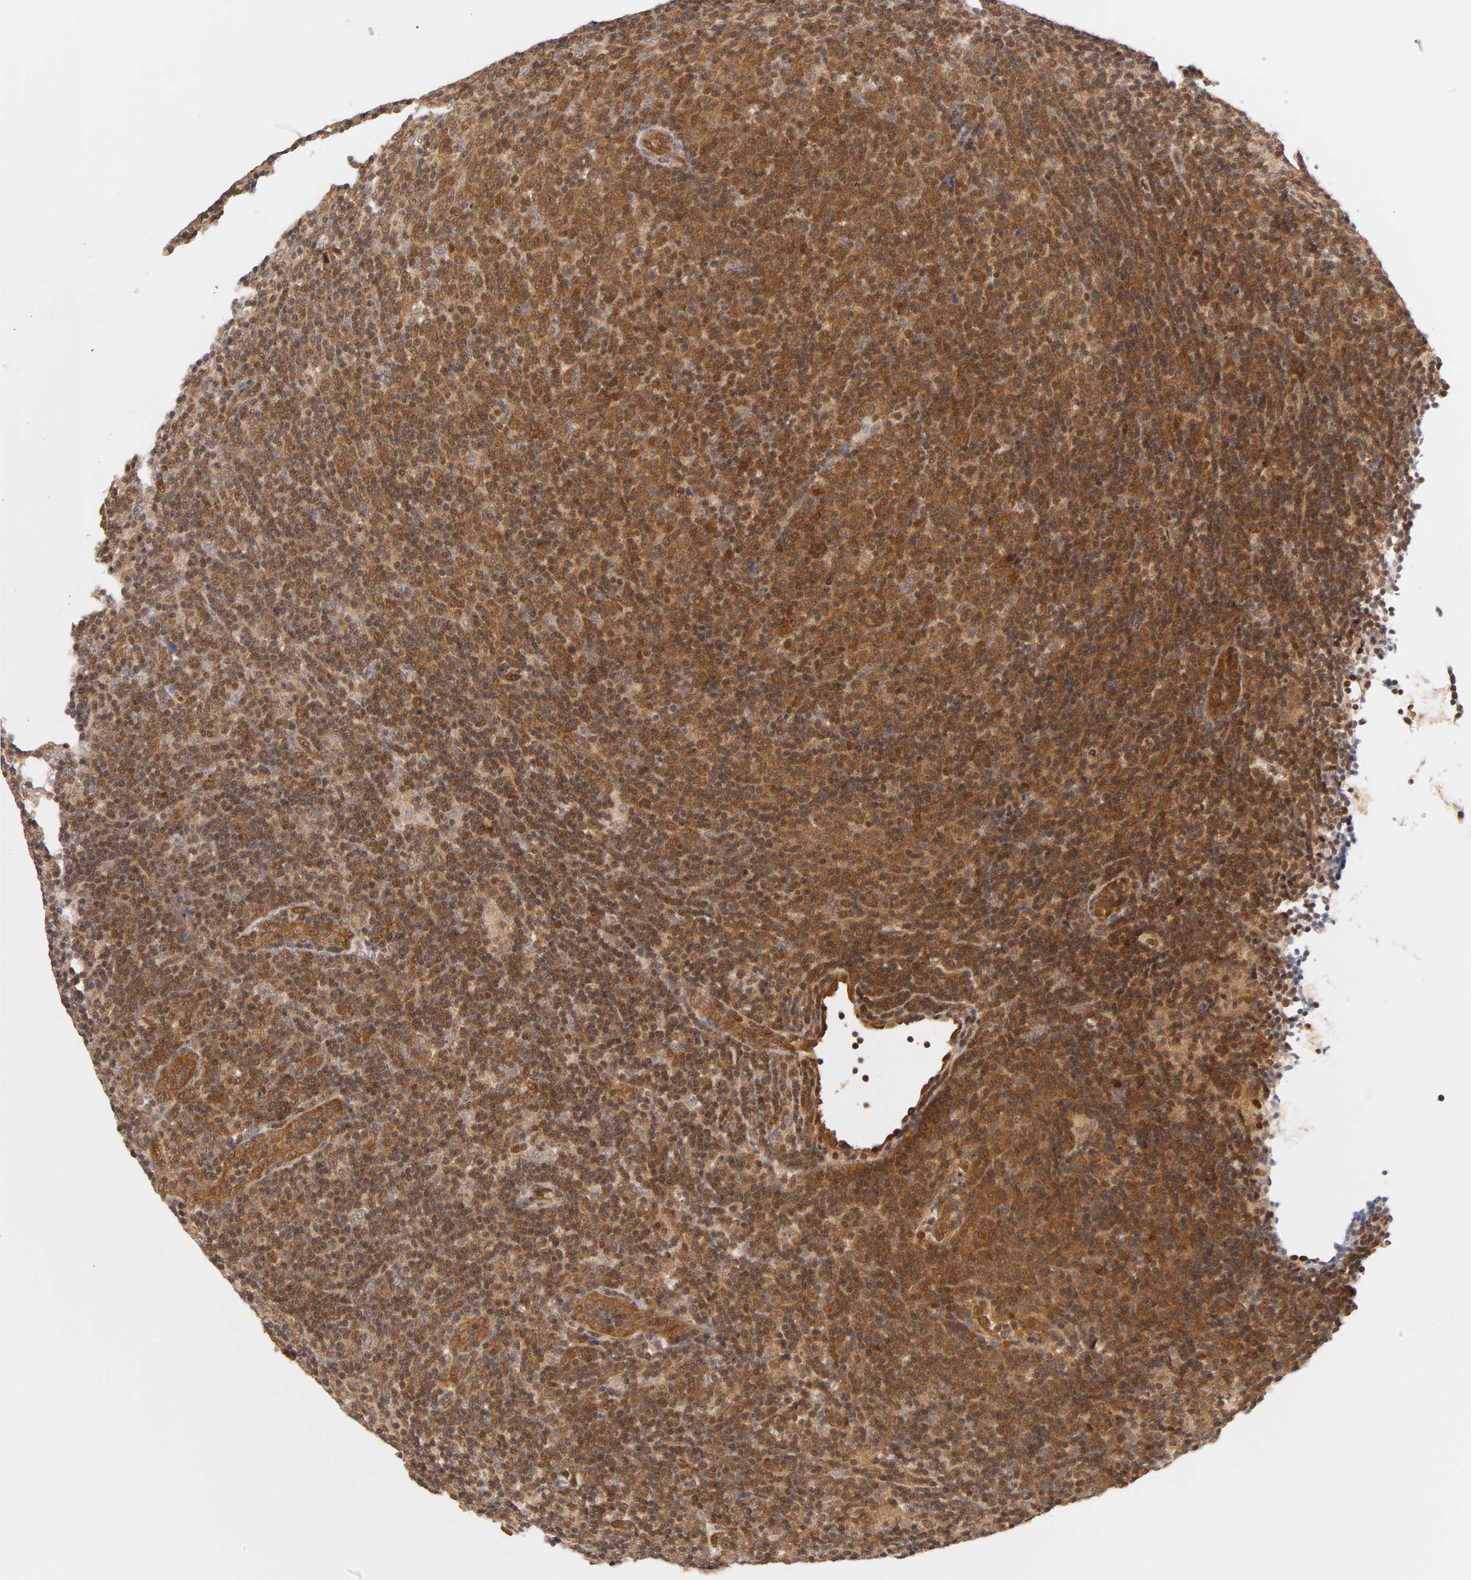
{"staining": {"intensity": "strong", "quantity": ">75%", "location": "cytoplasmic/membranous,nuclear"}, "tissue": "lymphoma", "cell_type": "Tumor cells", "image_type": "cancer", "snomed": [{"axis": "morphology", "description": "Malignant lymphoma, non-Hodgkin's type, Low grade"}, {"axis": "topography", "description": "Lymph node"}], "caption": "Immunohistochemical staining of human lymphoma demonstrates high levels of strong cytoplasmic/membranous and nuclear protein positivity in about >75% of tumor cells. Immunohistochemistry (ihc) stains the protein of interest in brown and the nuclei are stained blue.", "gene": "CDC37", "patient": {"sex": "male", "age": 70}}